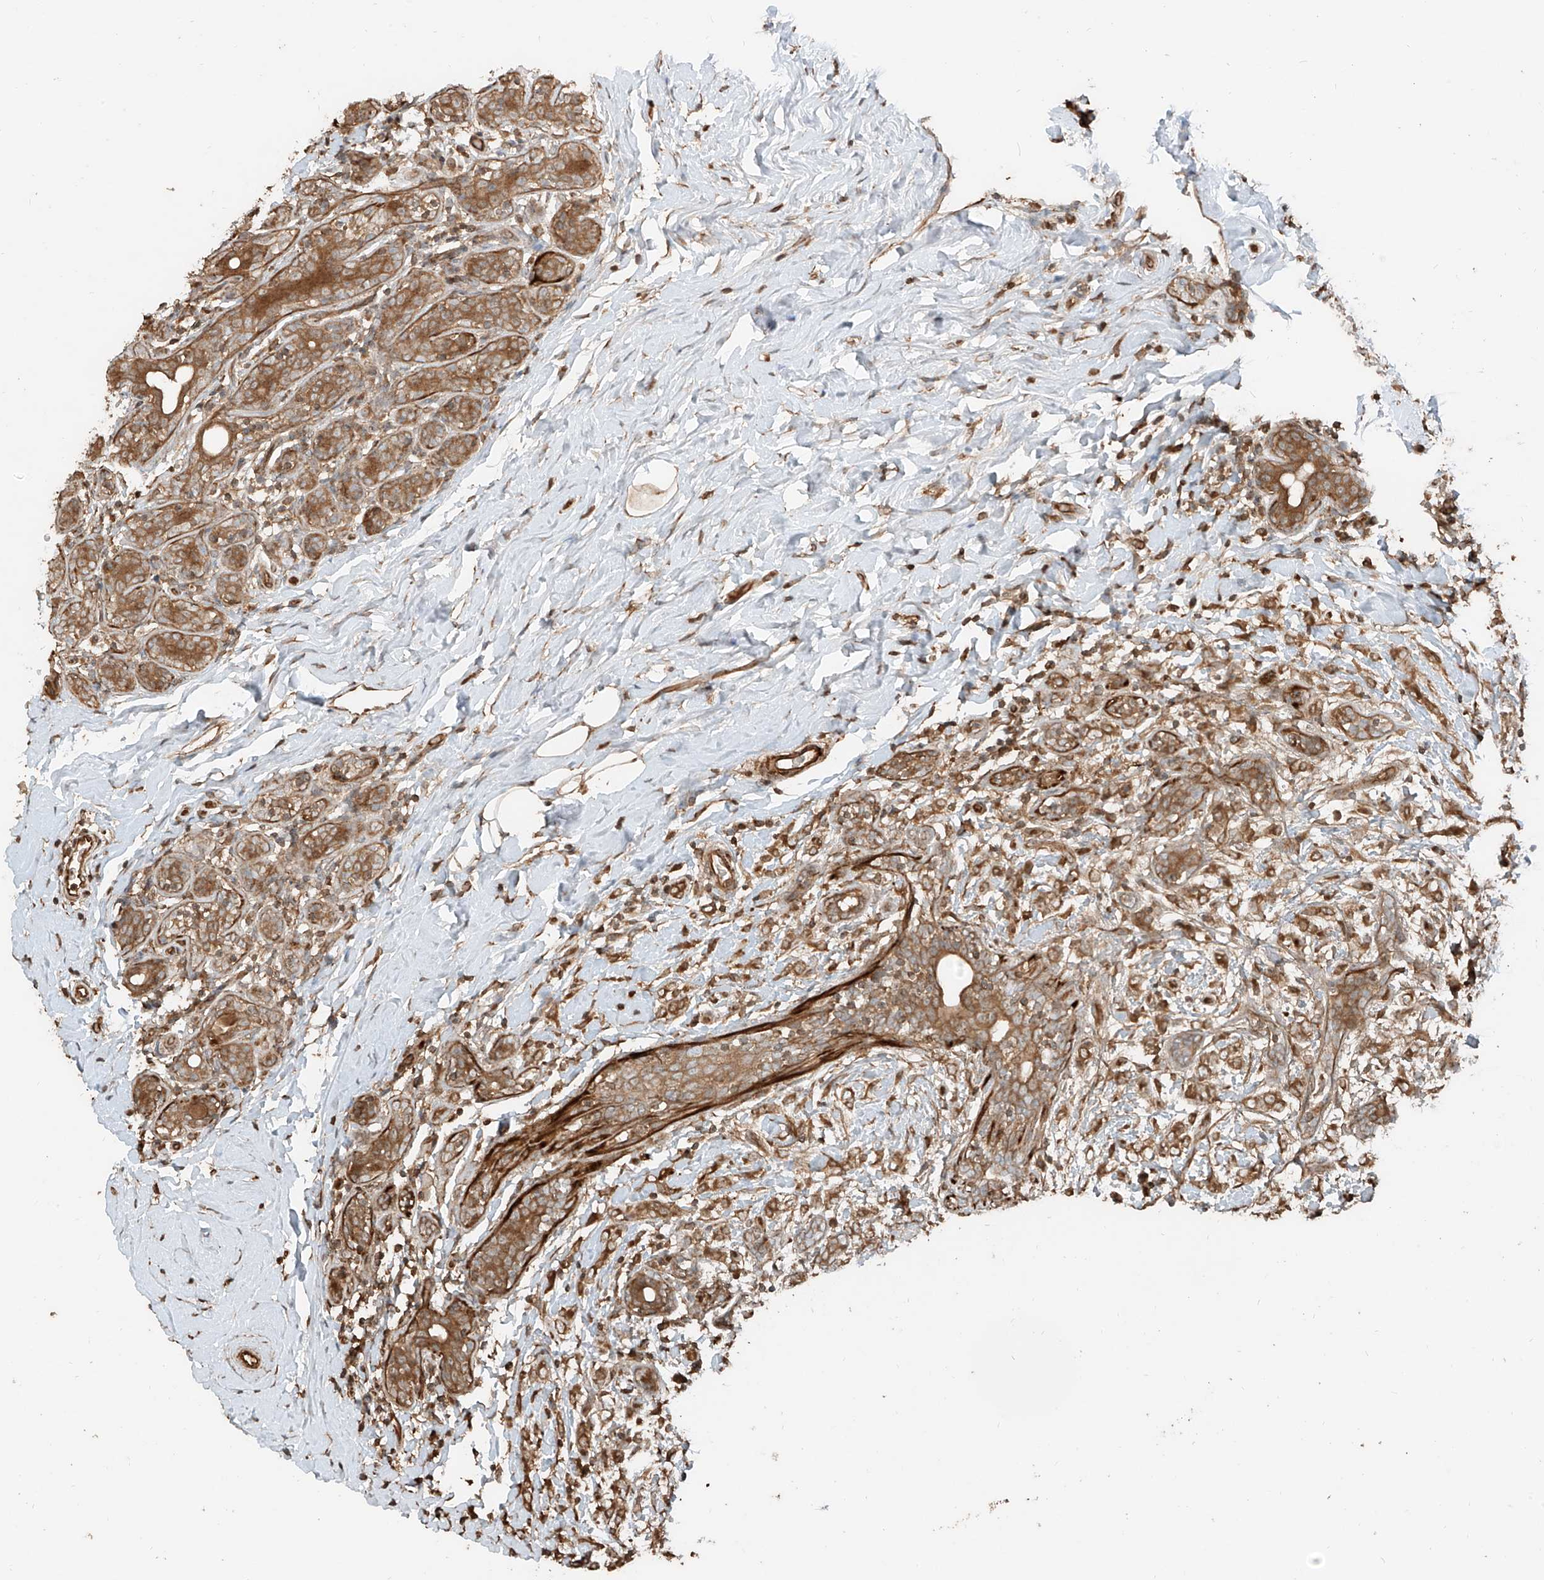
{"staining": {"intensity": "moderate", "quantity": ">75%", "location": "cytoplasmic/membranous"}, "tissue": "breast cancer", "cell_type": "Tumor cells", "image_type": "cancer", "snomed": [{"axis": "morphology", "description": "Normal tissue, NOS"}, {"axis": "morphology", "description": "Lobular carcinoma"}, {"axis": "topography", "description": "Breast"}], "caption": "Protein expression analysis of human lobular carcinoma (breast) reveals moderate cytoplasmic/membranous expression in about >75% of tumor cells. The protein is shown in brown color, while the nuclei are stained blue.", "gene": "ANKZF1", "patient": {"sex": "female", "age": 47}}